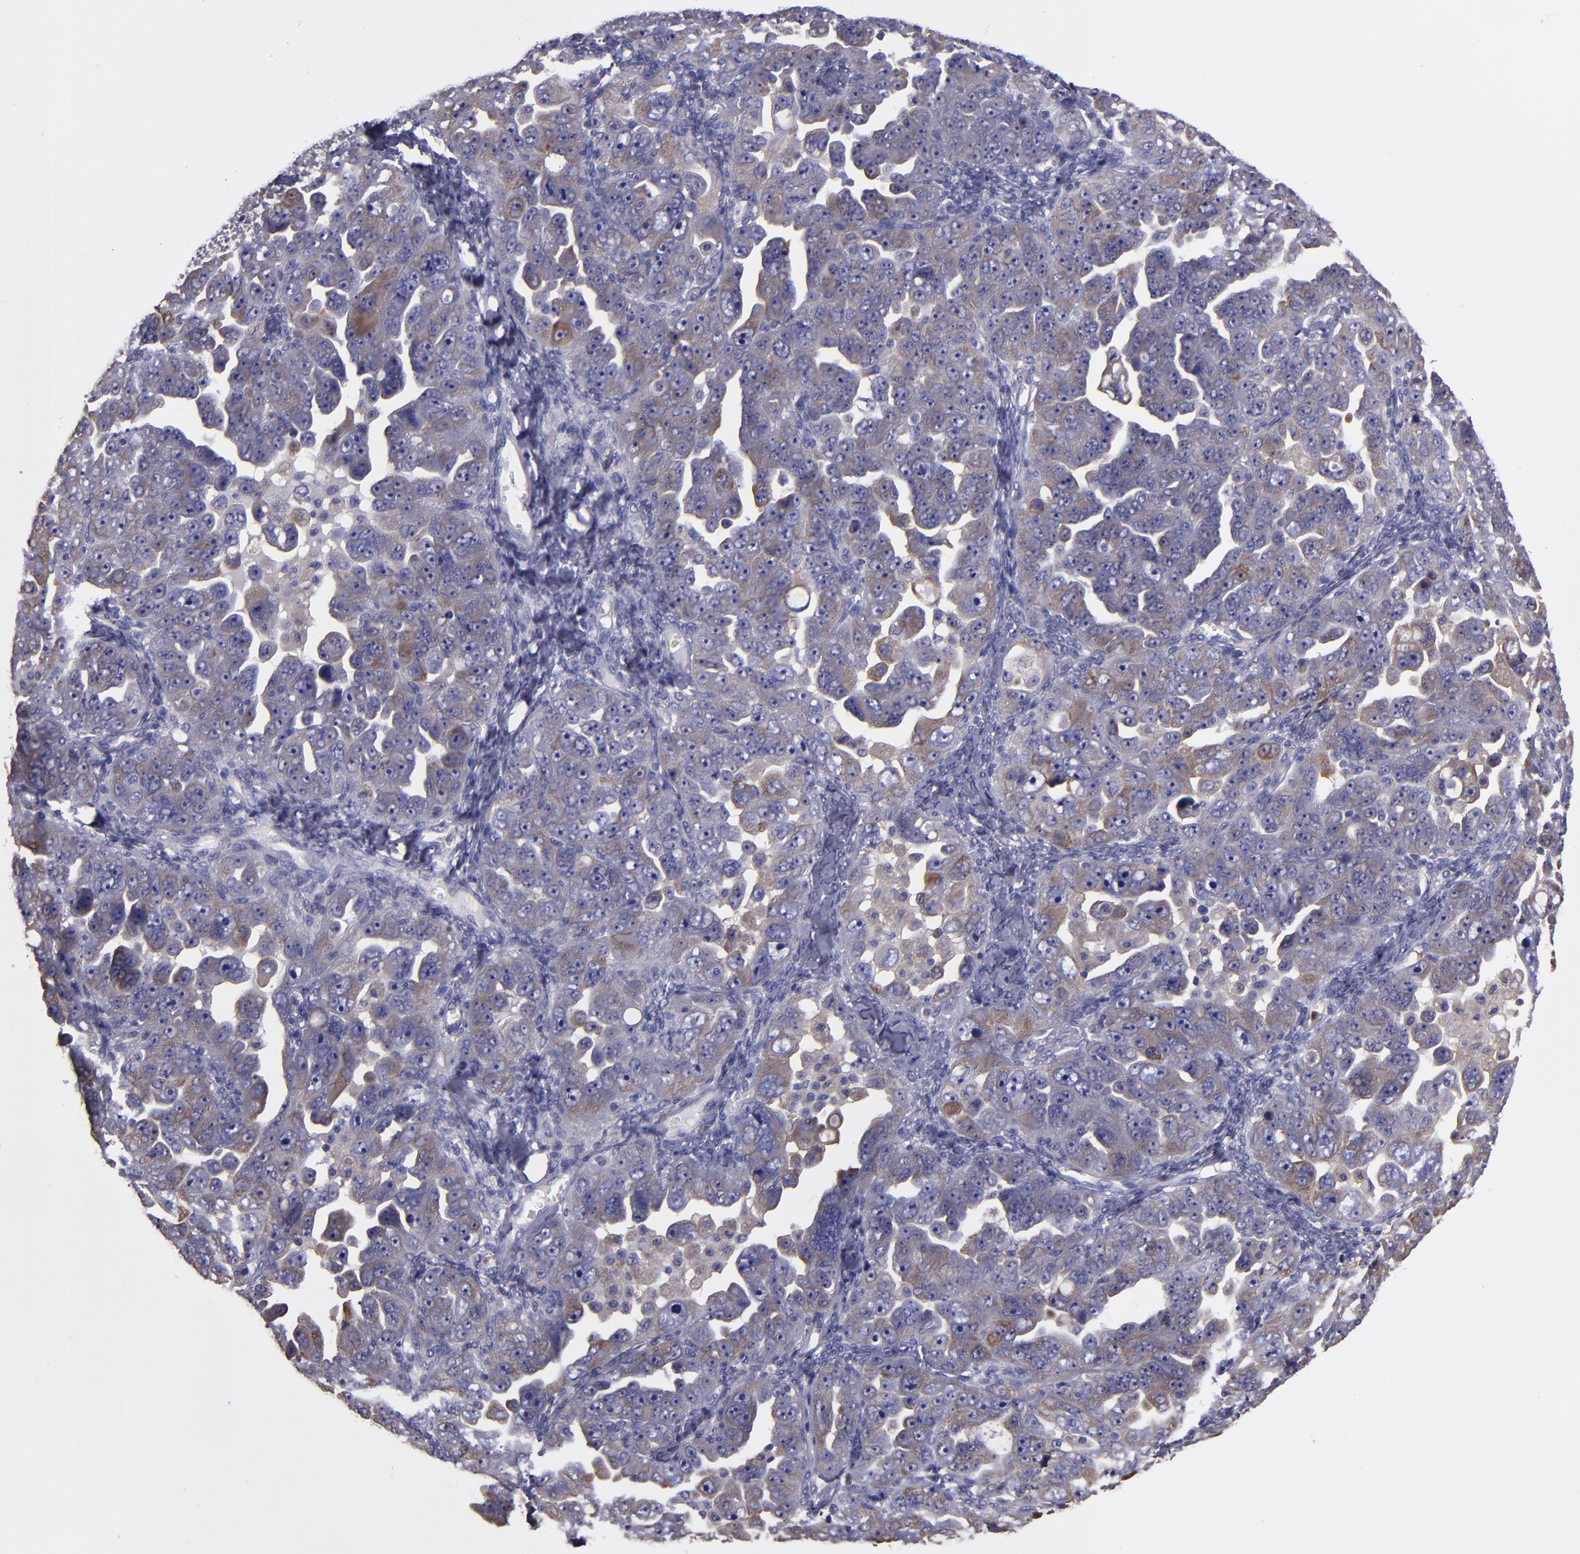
{"staining": {"intensity": "moderate", "quantity": "25%-75%", "location": "cytoplasmic/membranous"}, "tissue": "ovarian cancer", "cell_type": "Tumor cells", "image_type": "cancer", "snomed": [{"axis": "morphology", "description": "Cystadenocarcinoma, serous, NOS"}, {"axis": "topography", "description": "Ovary"}], "caption": "Protein analysis of ovarian cancer tissue exhibits moderate cytoplasmic/membranous positivity in approximately 25%-75% of tumor cells. The protein of interest is shown in brown color, while the nuclei are stained blue.", "gene": "CARS1", "patient": {"sex": "female", "age": 66}}